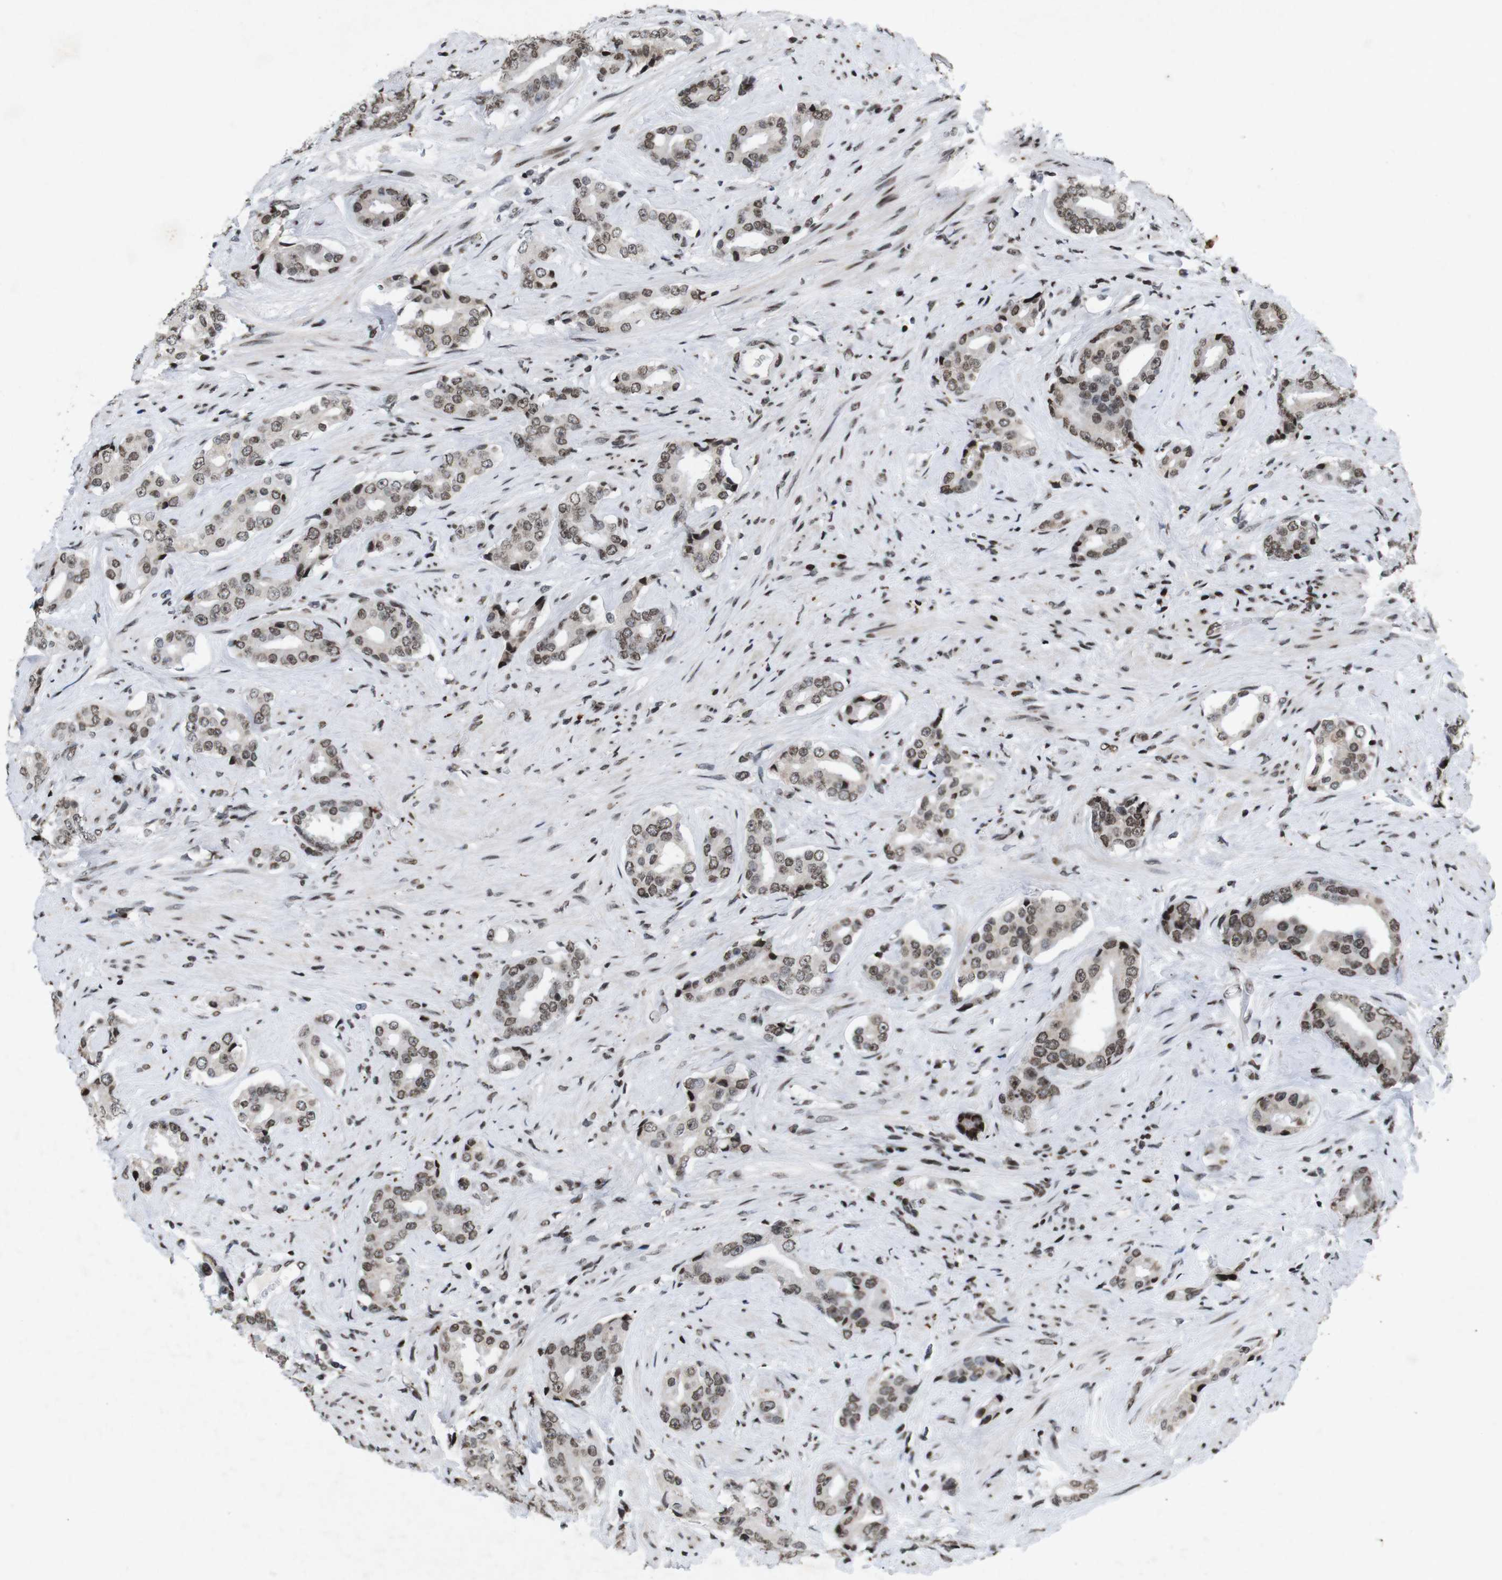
{"staining": {"intensity": "weak", "quantity": ">75%", "location": "nuclear"}, "tissue": "prostate cancer", "cell_type": "Tumor cells", "image_type": "cancer", "snomed": [{"axis": "morphology", "description": "Adenocarcinoma, High grade"}, {"axis": "topography", "description": "Prostate"}], "caption": "This photomicrograph displays immunohistochemistry (IHC) staining of human prostate cancer (high-grade adenocarcinoma), with low weak nuclear expression in about >75% of tumor cells.", "gene": "MAGEH1", "patient": {"sex": "male", "age": 71}}